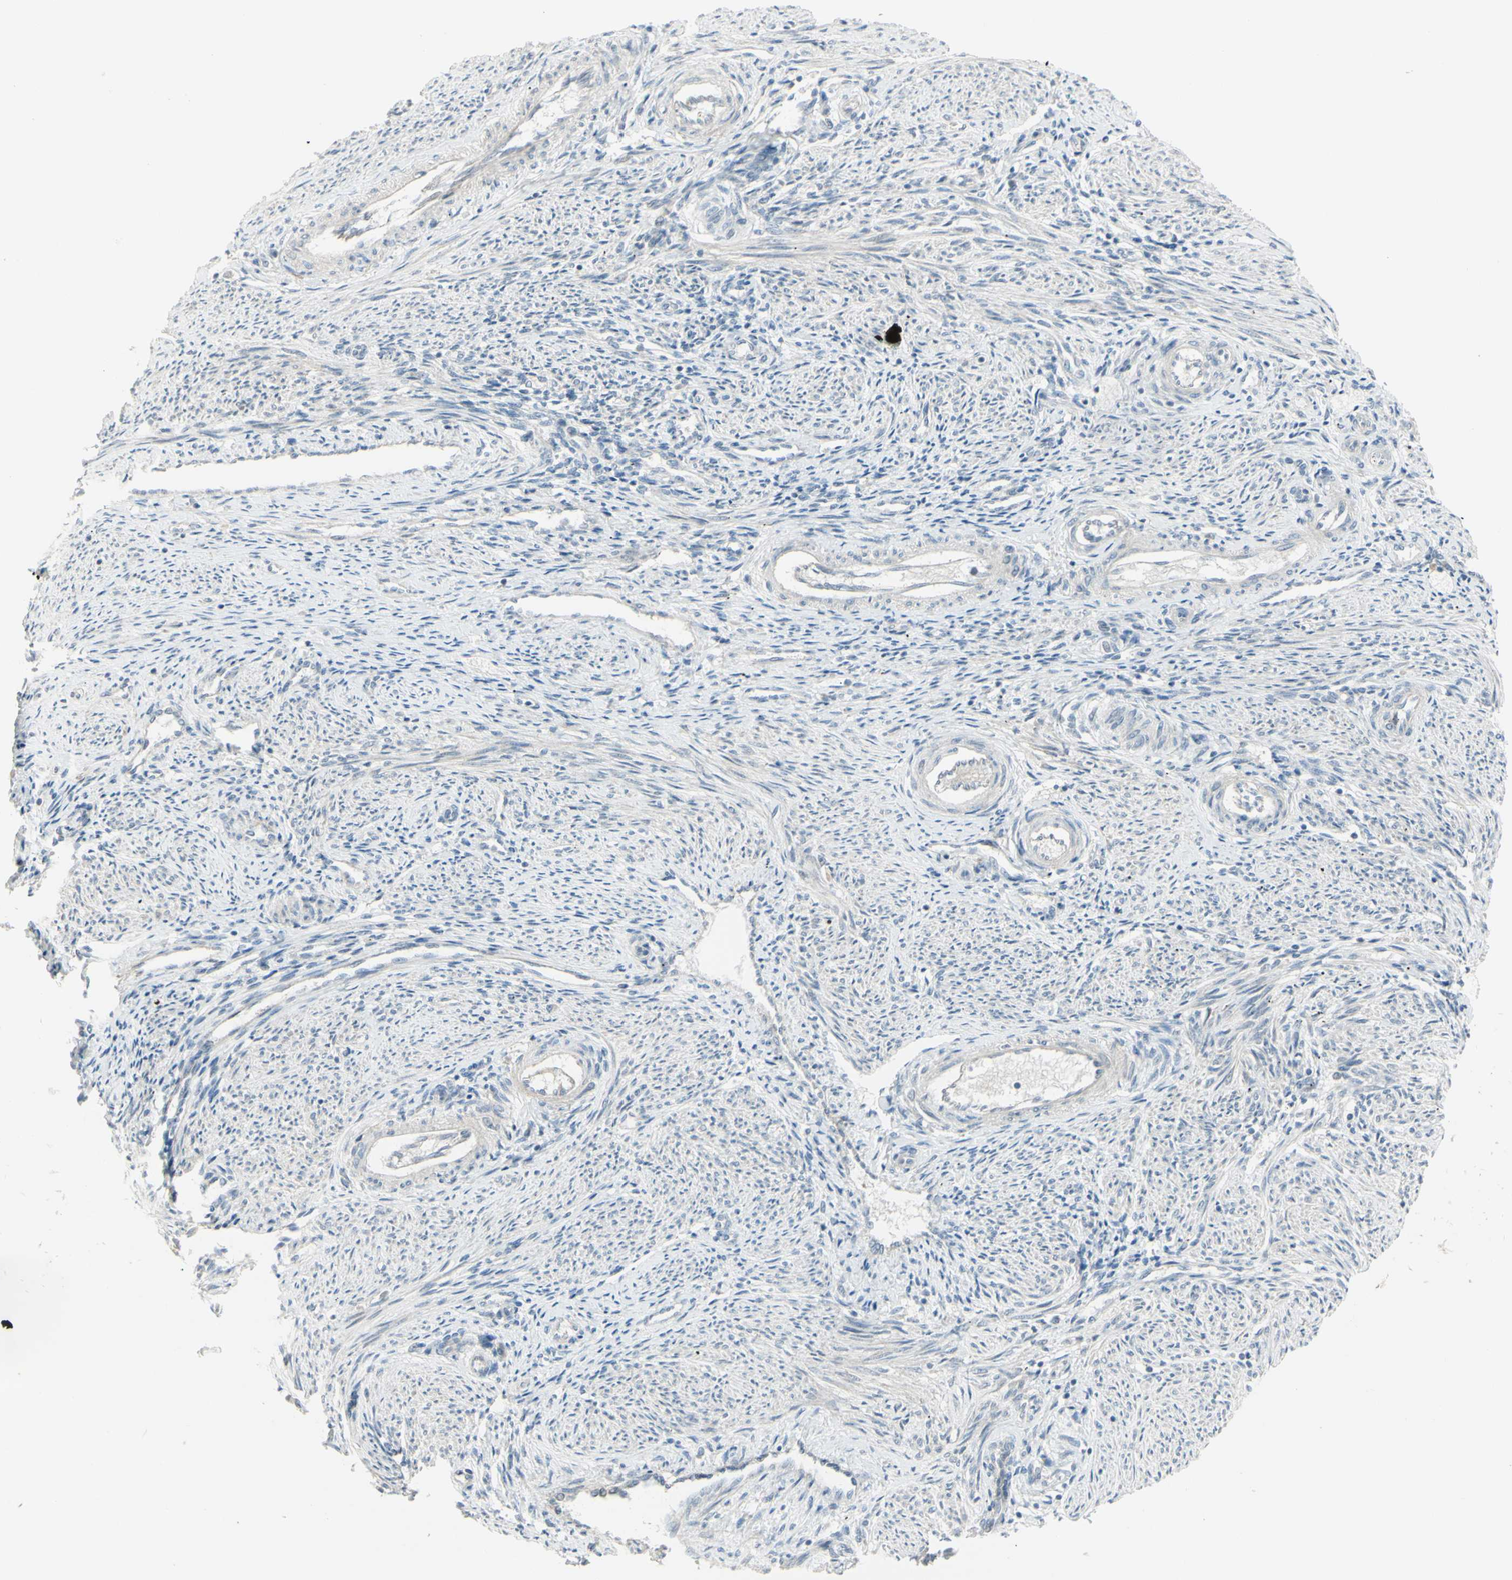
{"staining": {"intensity": "weak", "quantity": "25%-75%", "location": "cytoplasmic/membranous"}, "tissue": "endometrium", "cell_type": "Cells in endometrial stroma", "image_type": "normal", "snomed": [{"axis": "morphology", "description": "Normal tissue, NOS"}, {"axis": "topography", "description": "Endometrium"}], "caption": "A micrograph of human endometrium stained for a protein reveals weak cytoplasmic/membranous brown staining in cells in endometrial stroma.", "gene": "SH3GL2", "patient": {"sex": "female", "age": 42}}